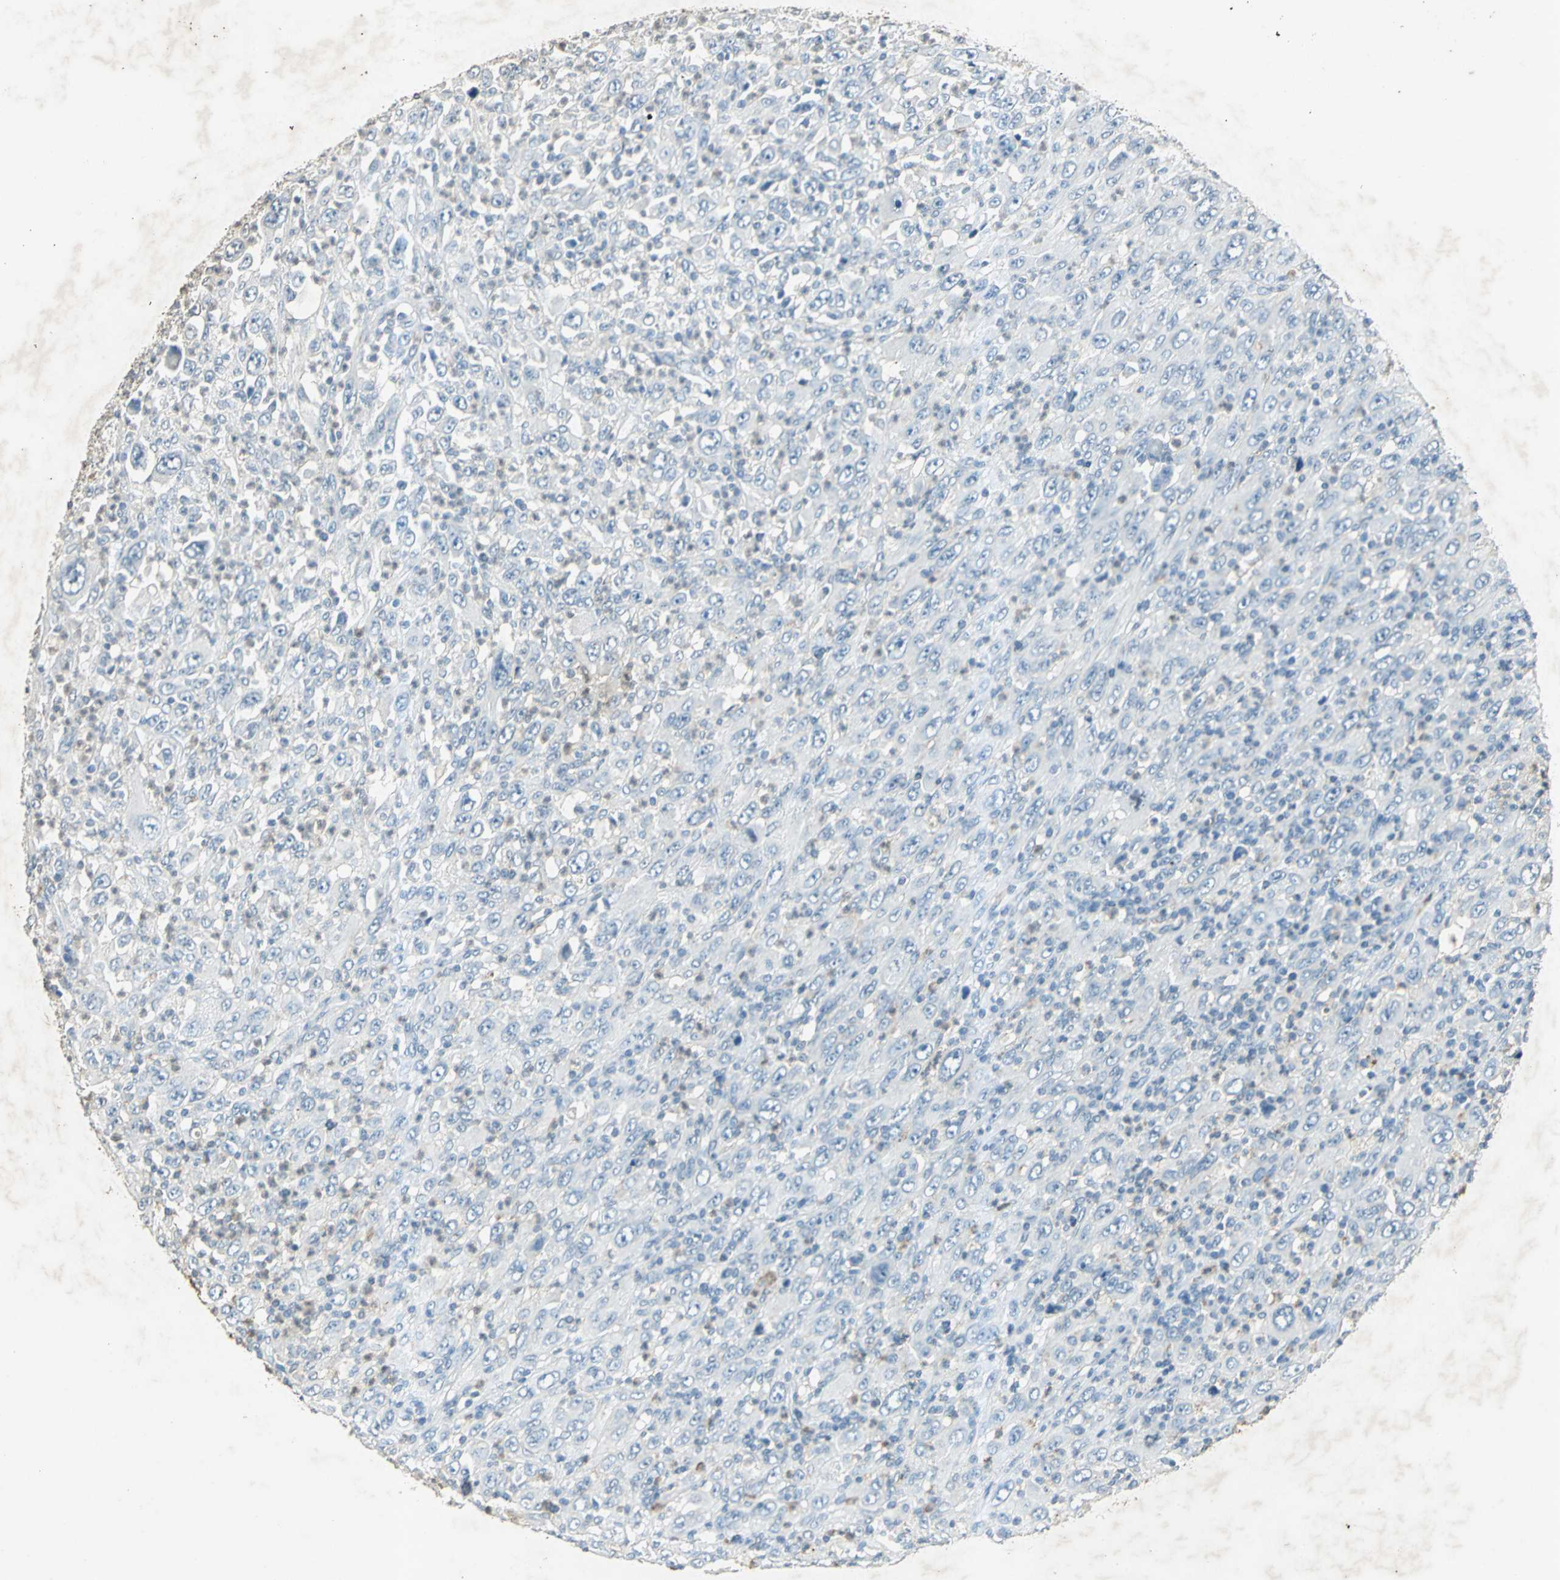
{"staining": {"intensity": "negative", "quantity": "none", "location": "none"}, "tissue": "melanoma", "cell_type": "Tumor cells", "image_type": "cancer", "snomed": [{"axis": "morphology", "description": "Malignant melanoma, Metastatic site"}, {"axis": "topography", "description": "Skin"}], "caption": "Malignant melanoma (metastatic site) was stained to show a protein in brown. There is no significant staining in tumor cells.", "gene": "CAMK2B", "patient": {"sex": "female", "age": 56}}